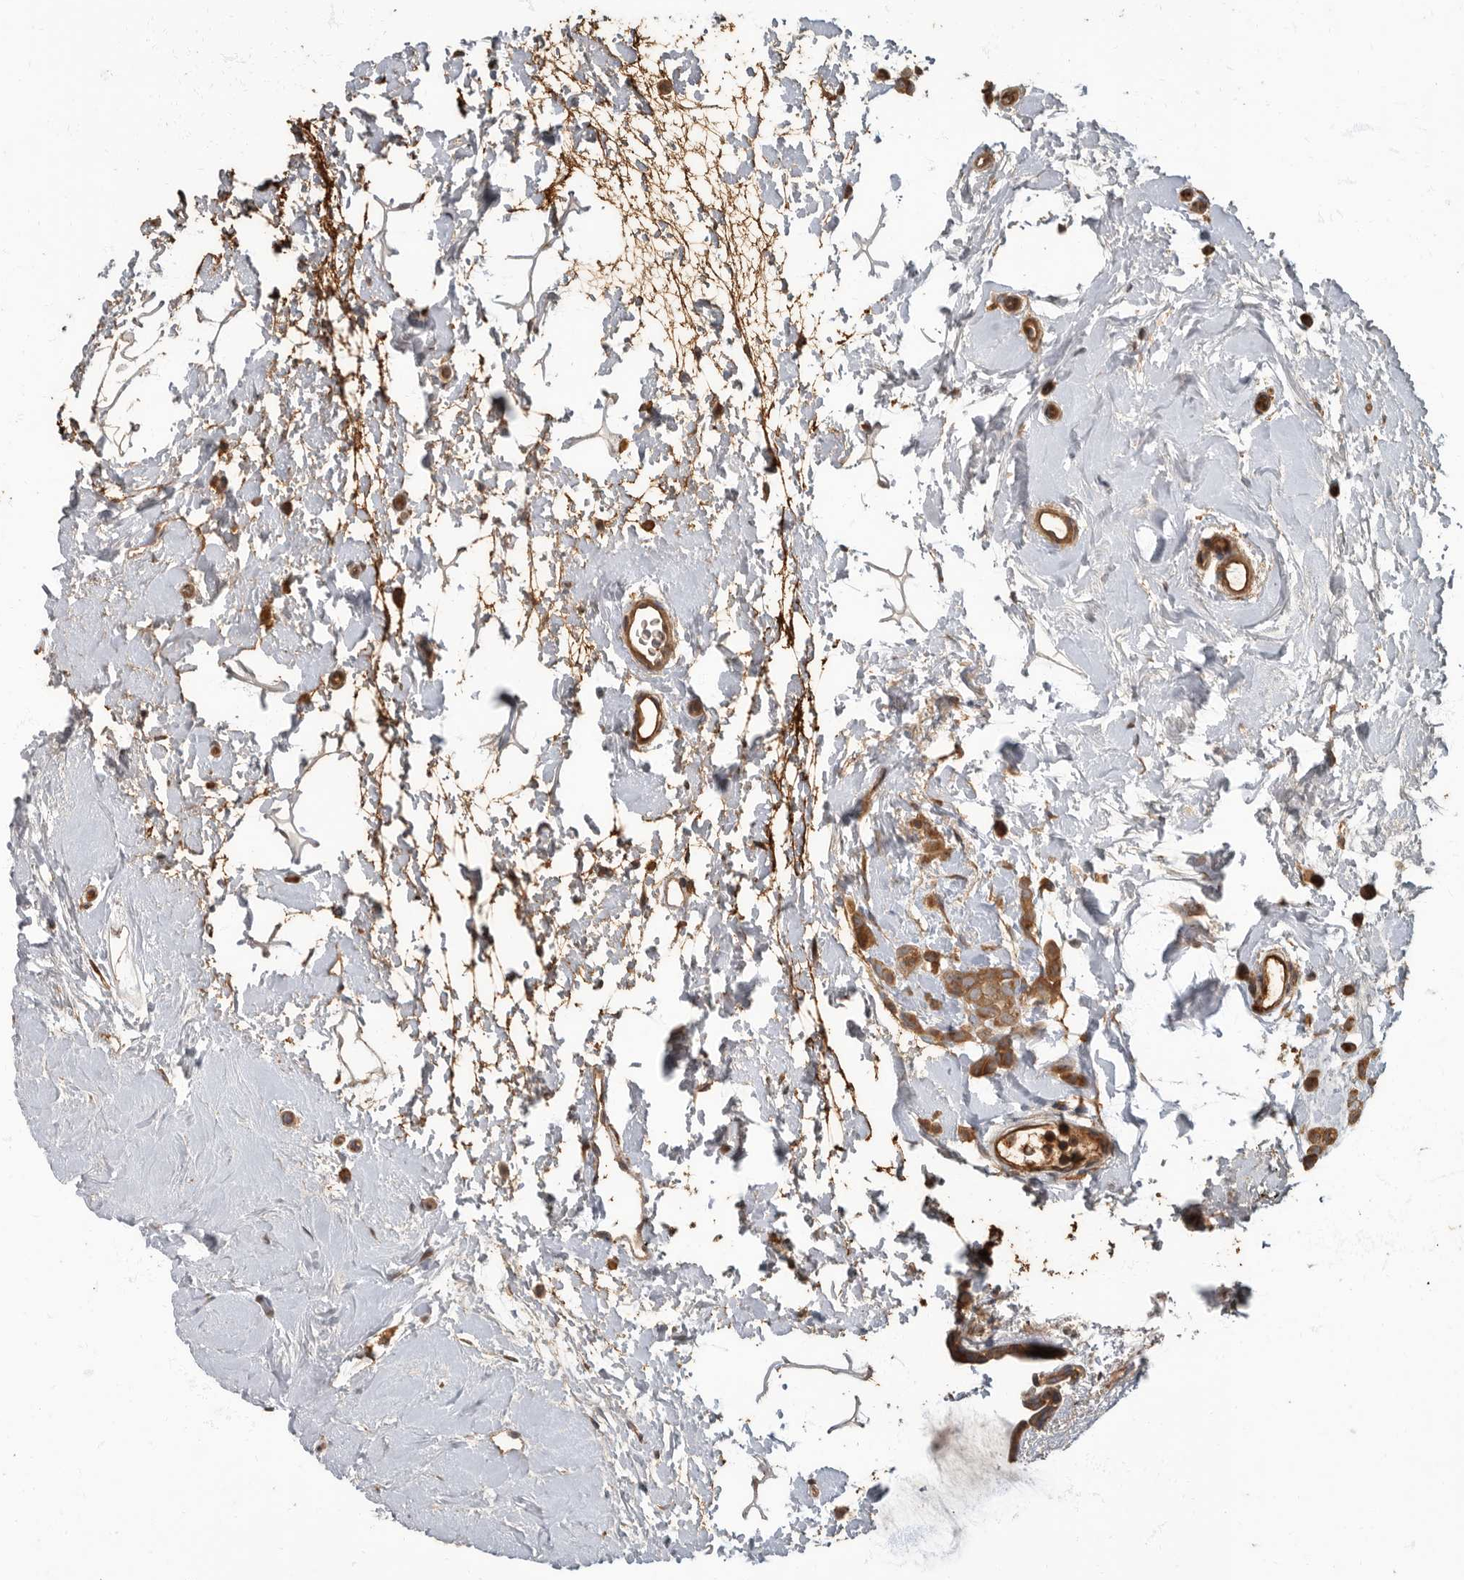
{"staining": {"intensity": "moderate", "quantity": ">75%", "location": "cytoplasmic/membranous"}, "tissue": "breast cancer", "cell_type": "Tumor cells", "image_type": "cancer", "snomed": [{"axis": "morphology", "description": "Lobular carcinoma"}, {"axis": "topography", "description": "Breast"}], "caption": "Human breast lobular carcinoma stained with a brown dye shows moderate cytoplasmic/membranous positive staining in about >75% of tumor cells.", "gene": "DAAM1", "patient": {"sex": "female", "age": 47}}